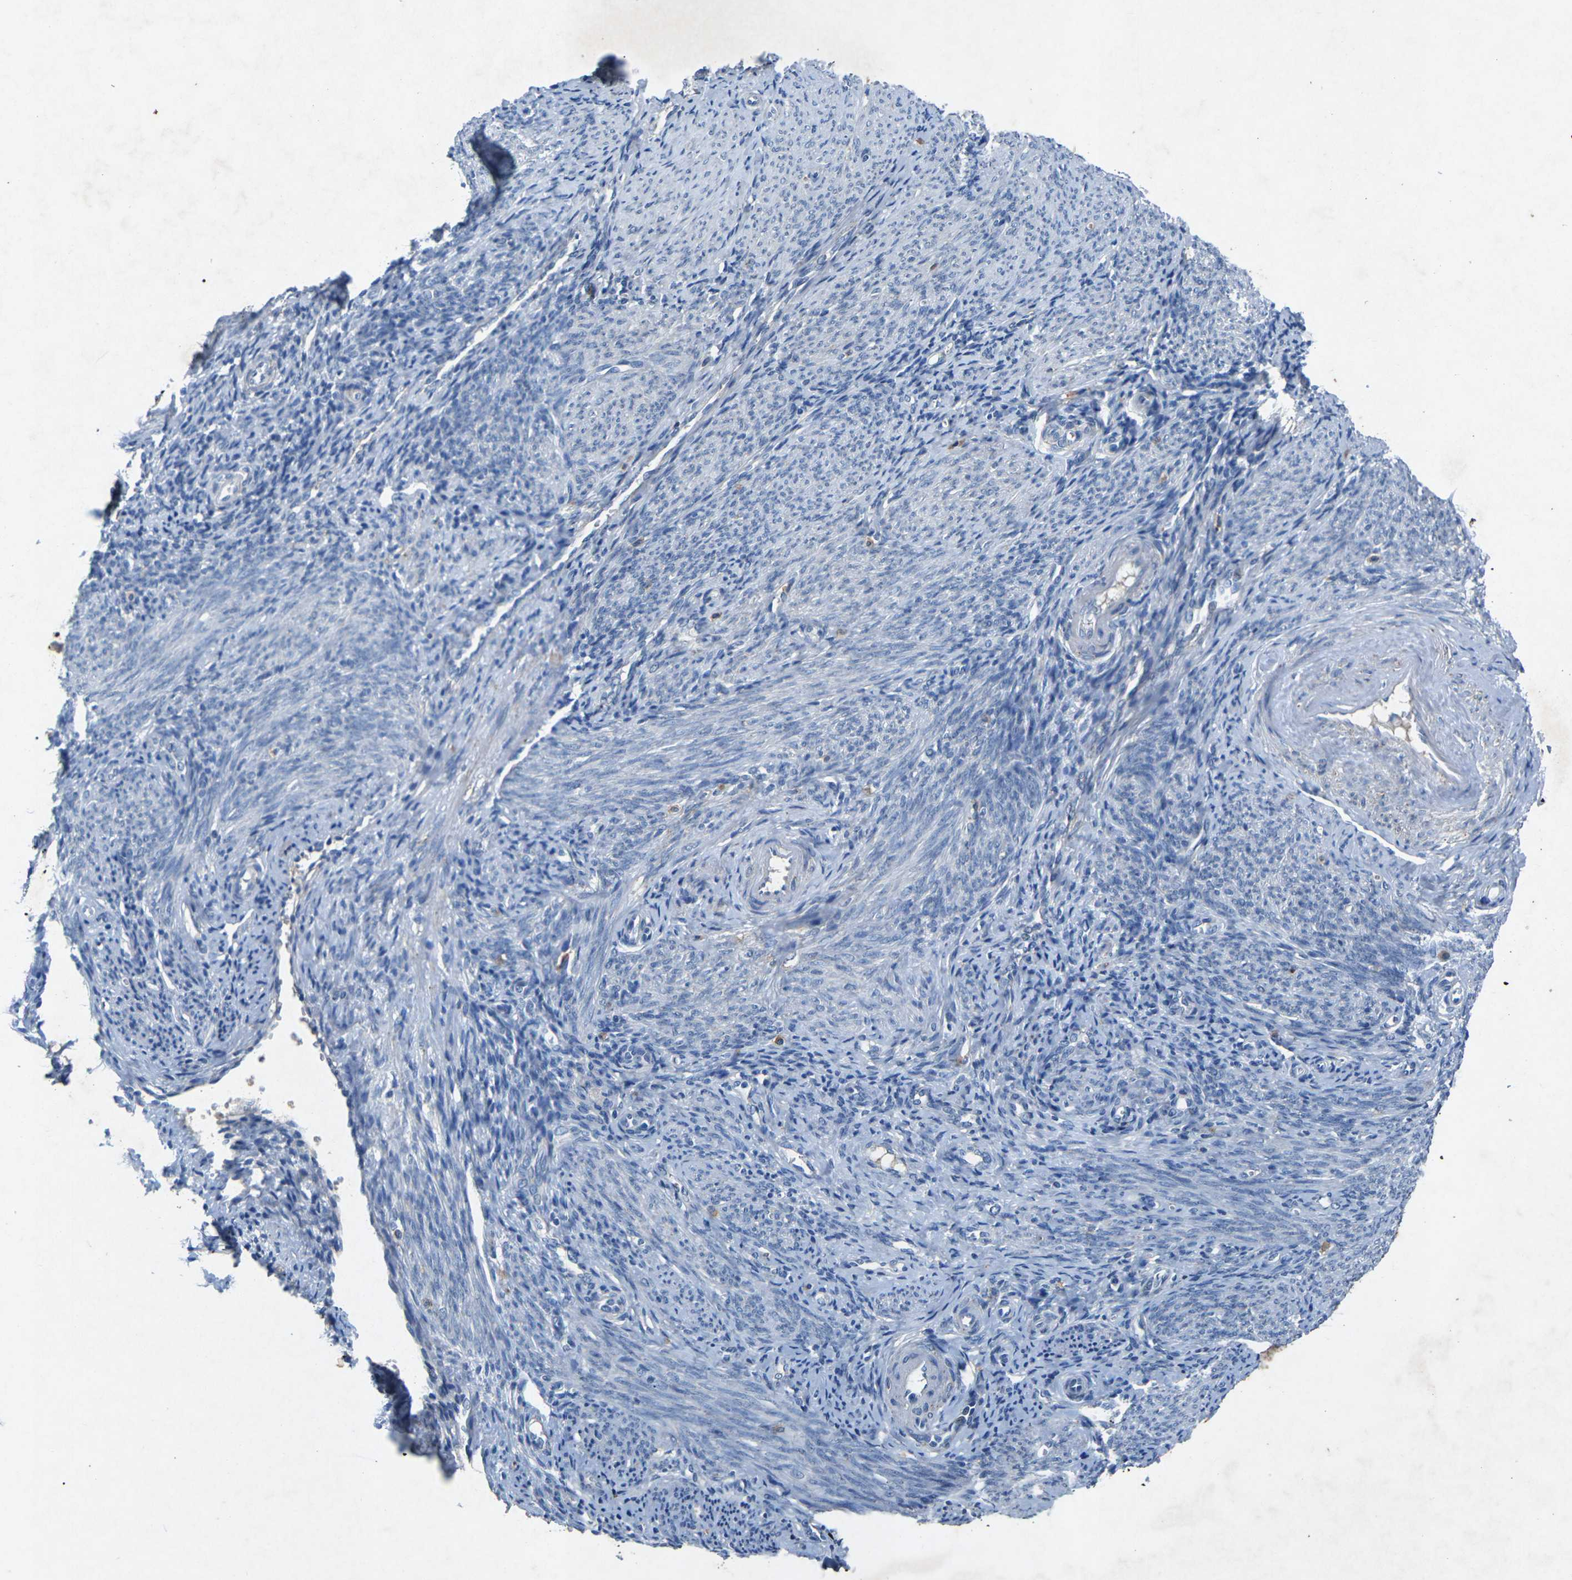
{"staining": {"intensity": "negative", "quantity": "none", "location": "none"}, "tissue": "endometrium", "cell_type": "Cells in endometrial stroma", "image_type": "normal", "snomed": [{"axis": "morphology", "description": "Normal tissue, NOS"}, {"axis": "topography", "description": "Endometrium"}], "caption": "IHC image of benign human endometrium stained for a protein (brown), which reveals no expression in cells in endometrial stroma.", "gene": "PLG", "patient": {"sex": "female", "age": 50}}